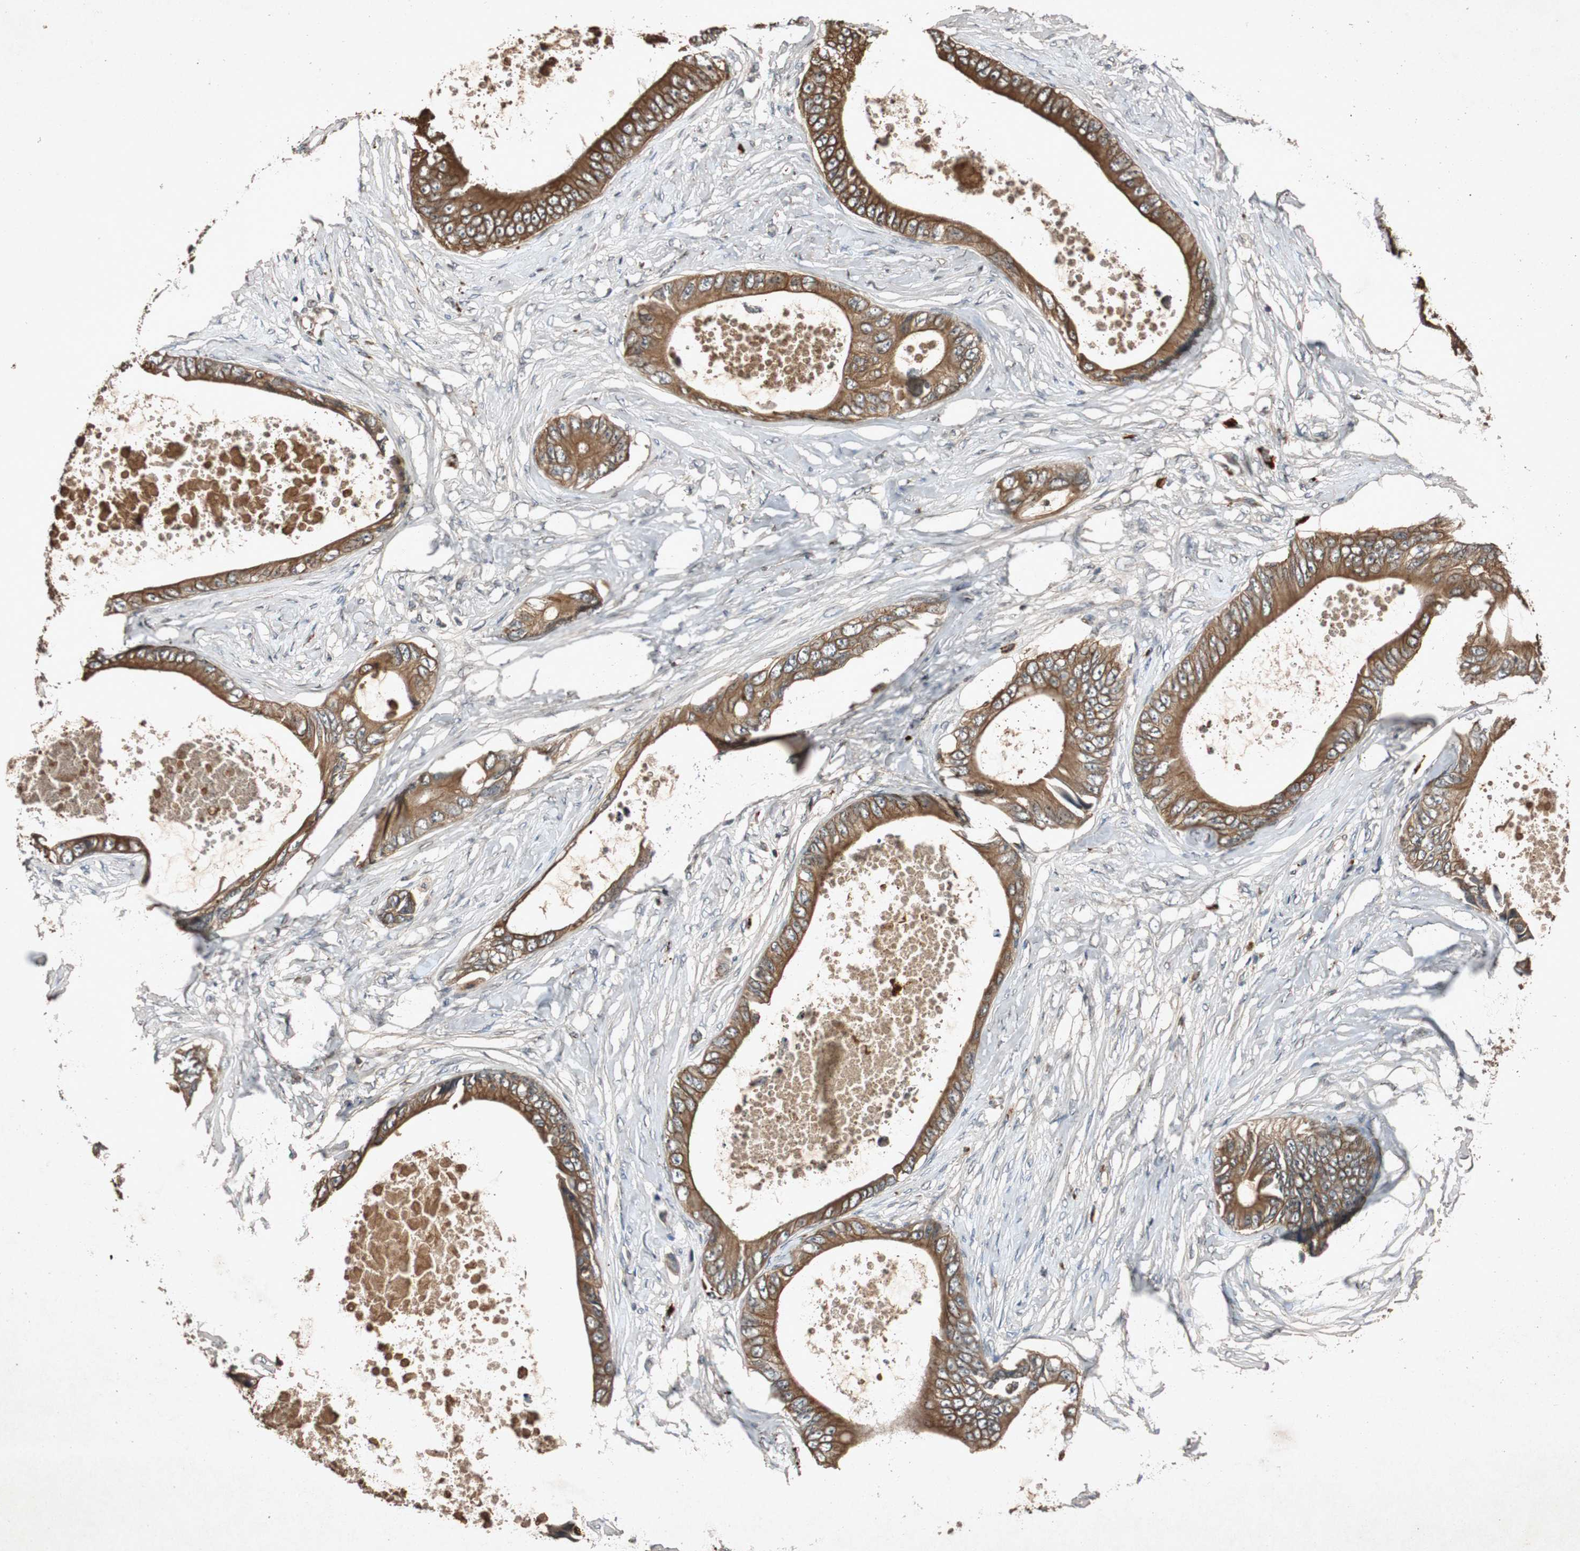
{"staining": {"intensity": "strong", "quantity": ">75%", "location": "cytoplasmic/membranous"}, "tissue": "colorectal cancer", "cell_type": "Tumor cells", "image_type": "cancer", "snomed": [{"axis": "morphology", "description": "Normal tissue, NOS"}, {"axis": "morphology", "description": "Adenocarcinoma, NOS"}, {"axis": "topography", "description": "Rectum"}, {"axis": "topography", "description": "Peripheral nerve tissue"}], "caption": "Immunohistochemical staining of adenocarcinoma (colorectal) exhibits strong cytoplasmic/membranous protein positivity in about >75% of tumor cells.", "gene": "SLIT2", "patient": {"sex": "female", "age": 77}}